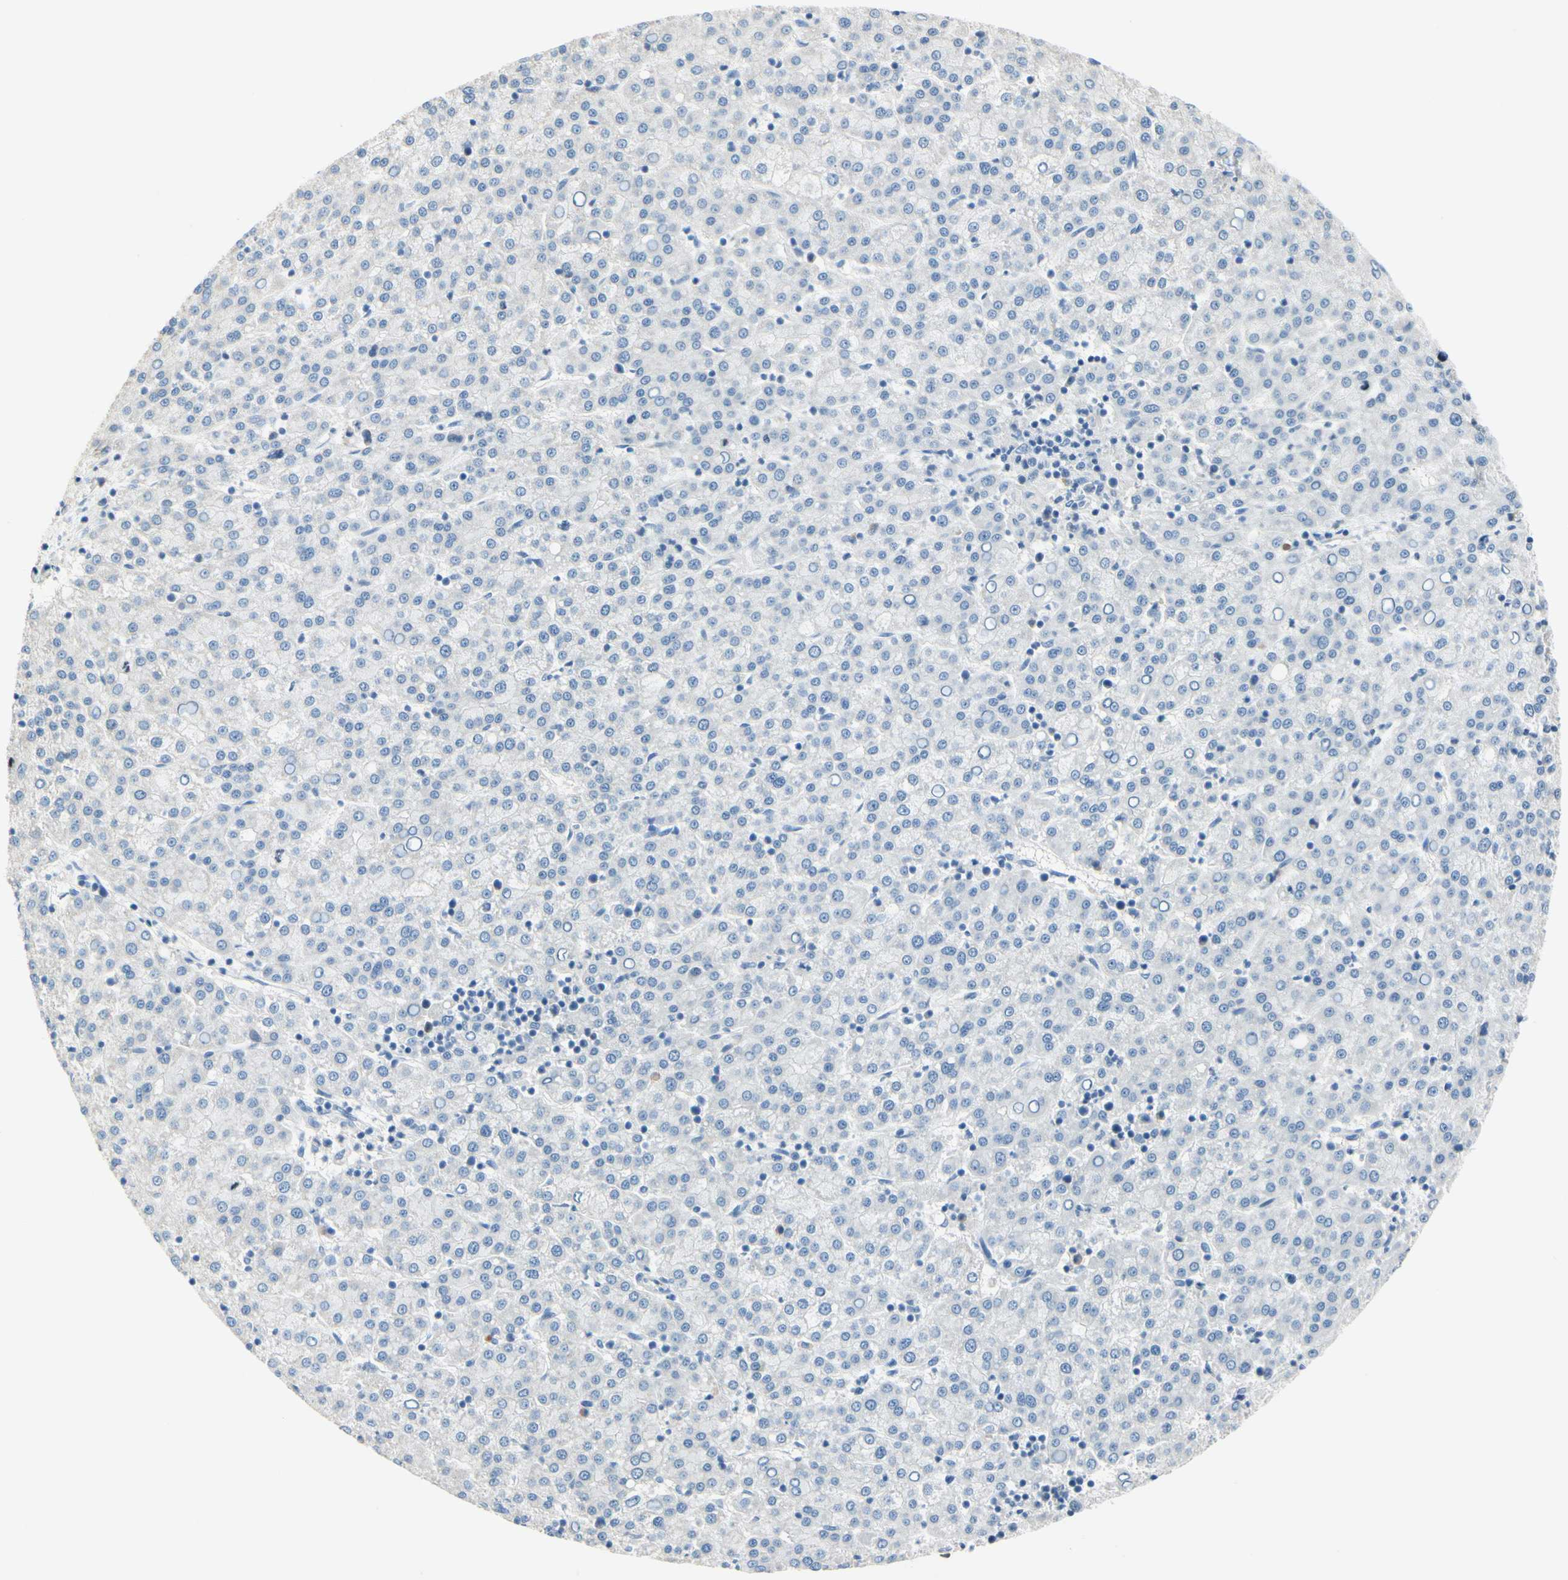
{"staining": {"intensity": "negative", "quantity": "none", "location": "none"}, "tissue": "liver cancer", "cell_type": "Tumor cells", "image_type": "cancer", "snomed": [{"axis": "morphology", "description": "Carcinoma, Hepatocellular, NOS"}, {"axis": "topography", "description": "Liver"}], "caption": "The histopathology image demonstrates no staining of tumor cells in liver cancer. (Stains: DAB (3,3'-diaminobenzidine) immunohistochemistry with hematoxylin counter stain, Microscopy: brightfield microscopy at high magnification).", "gene": "CKAP2", "patient": {"sex": "female", "age": 58}}